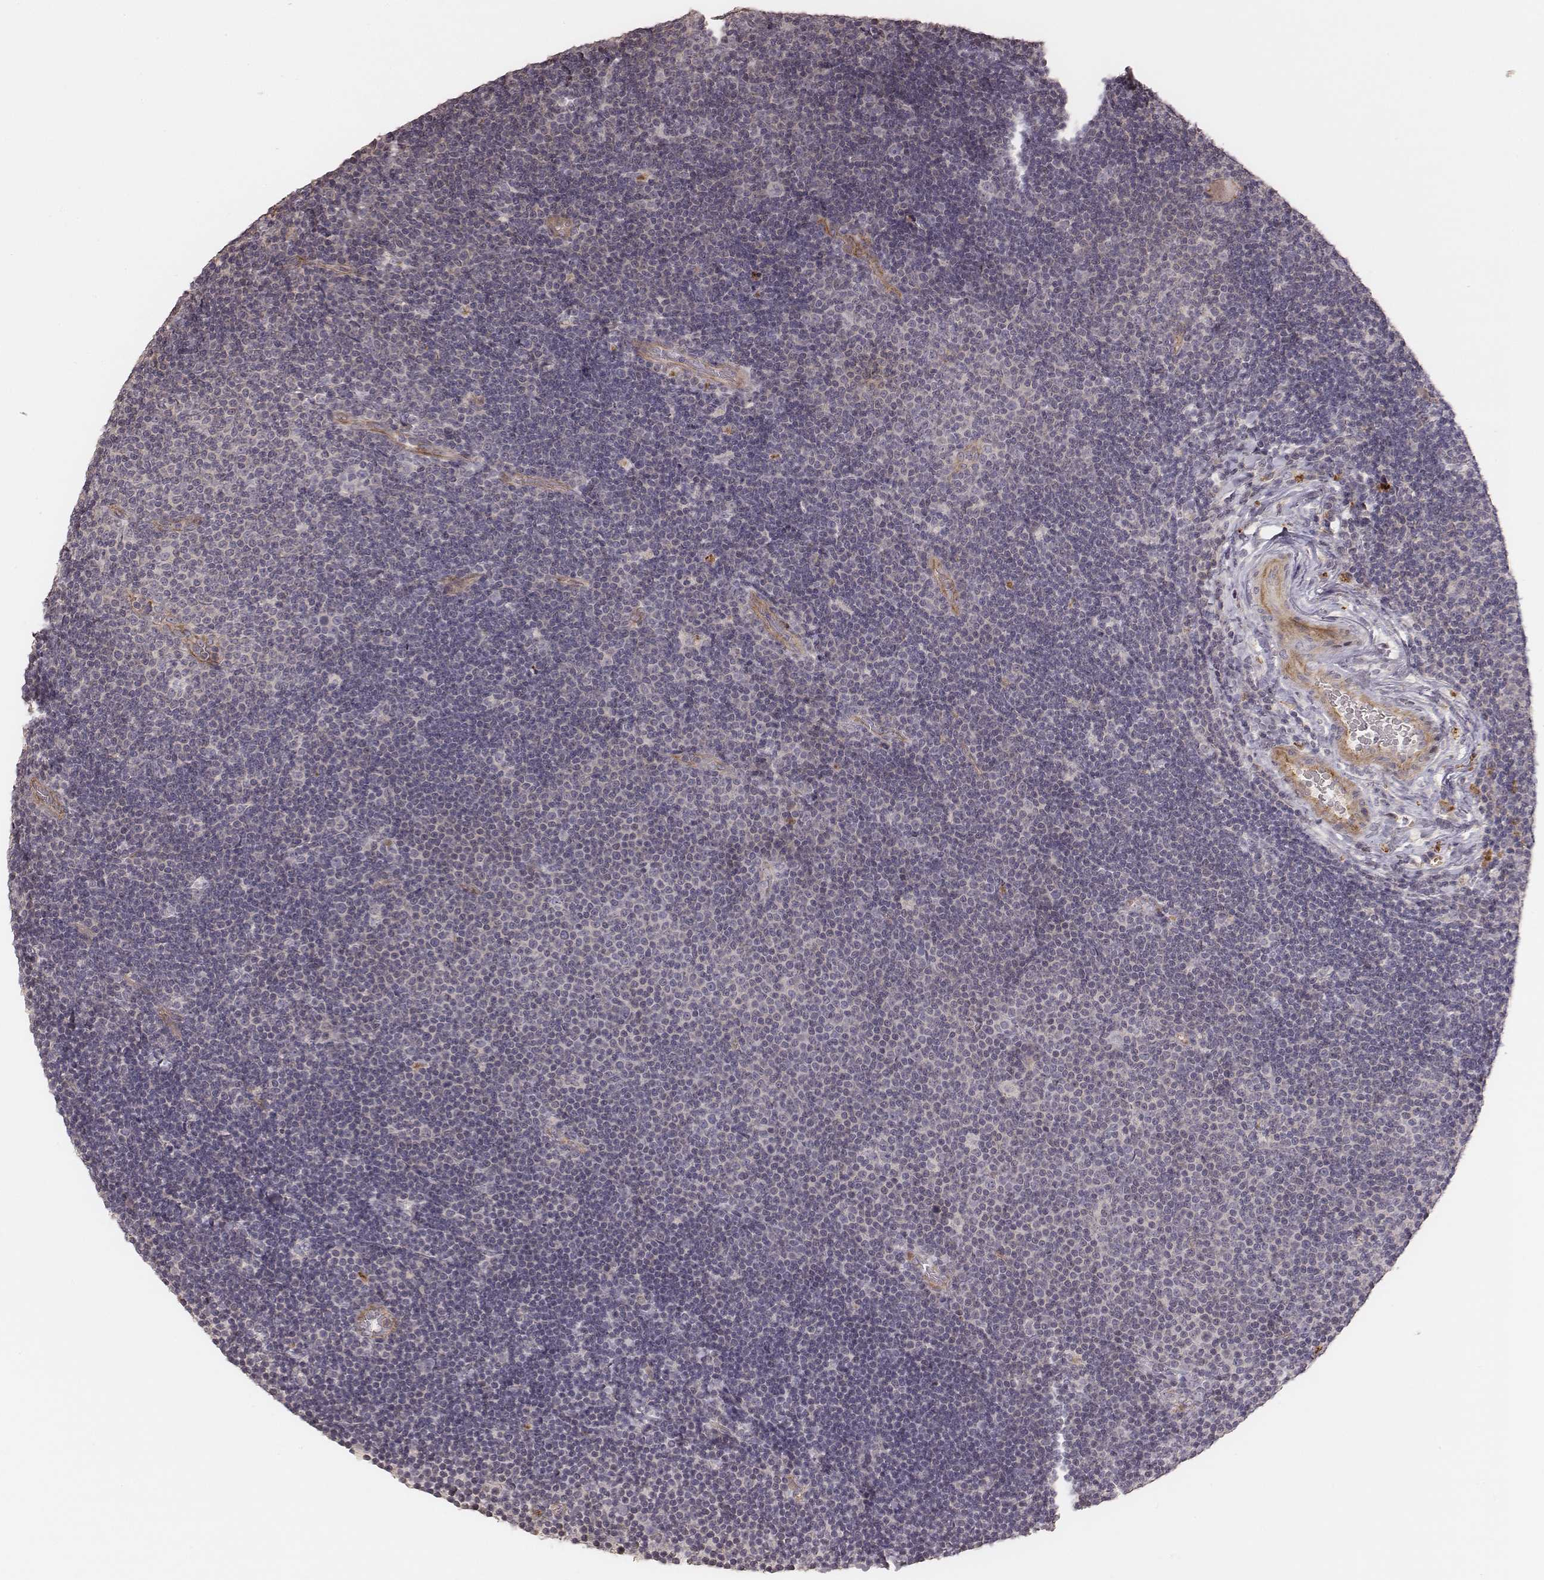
{"staining": {"intensity": "negative", "quantity": "none", "location": "none"}, "tissue": "lymphoma", "cell_type": "Tumor cells", "image_type": "cancer", "snomed": [{"axis": "morphology", "description": "Malignant lymphoma, non-Hodgkin's type, Low grade"}, {"axis": "topography", "description": "Brain"}], "caption": "Image shows no significant protein positivity in tumor cells of lymphoma.", "gene": "OTOGL", "patient": {"sex": "female", "age": 66}}